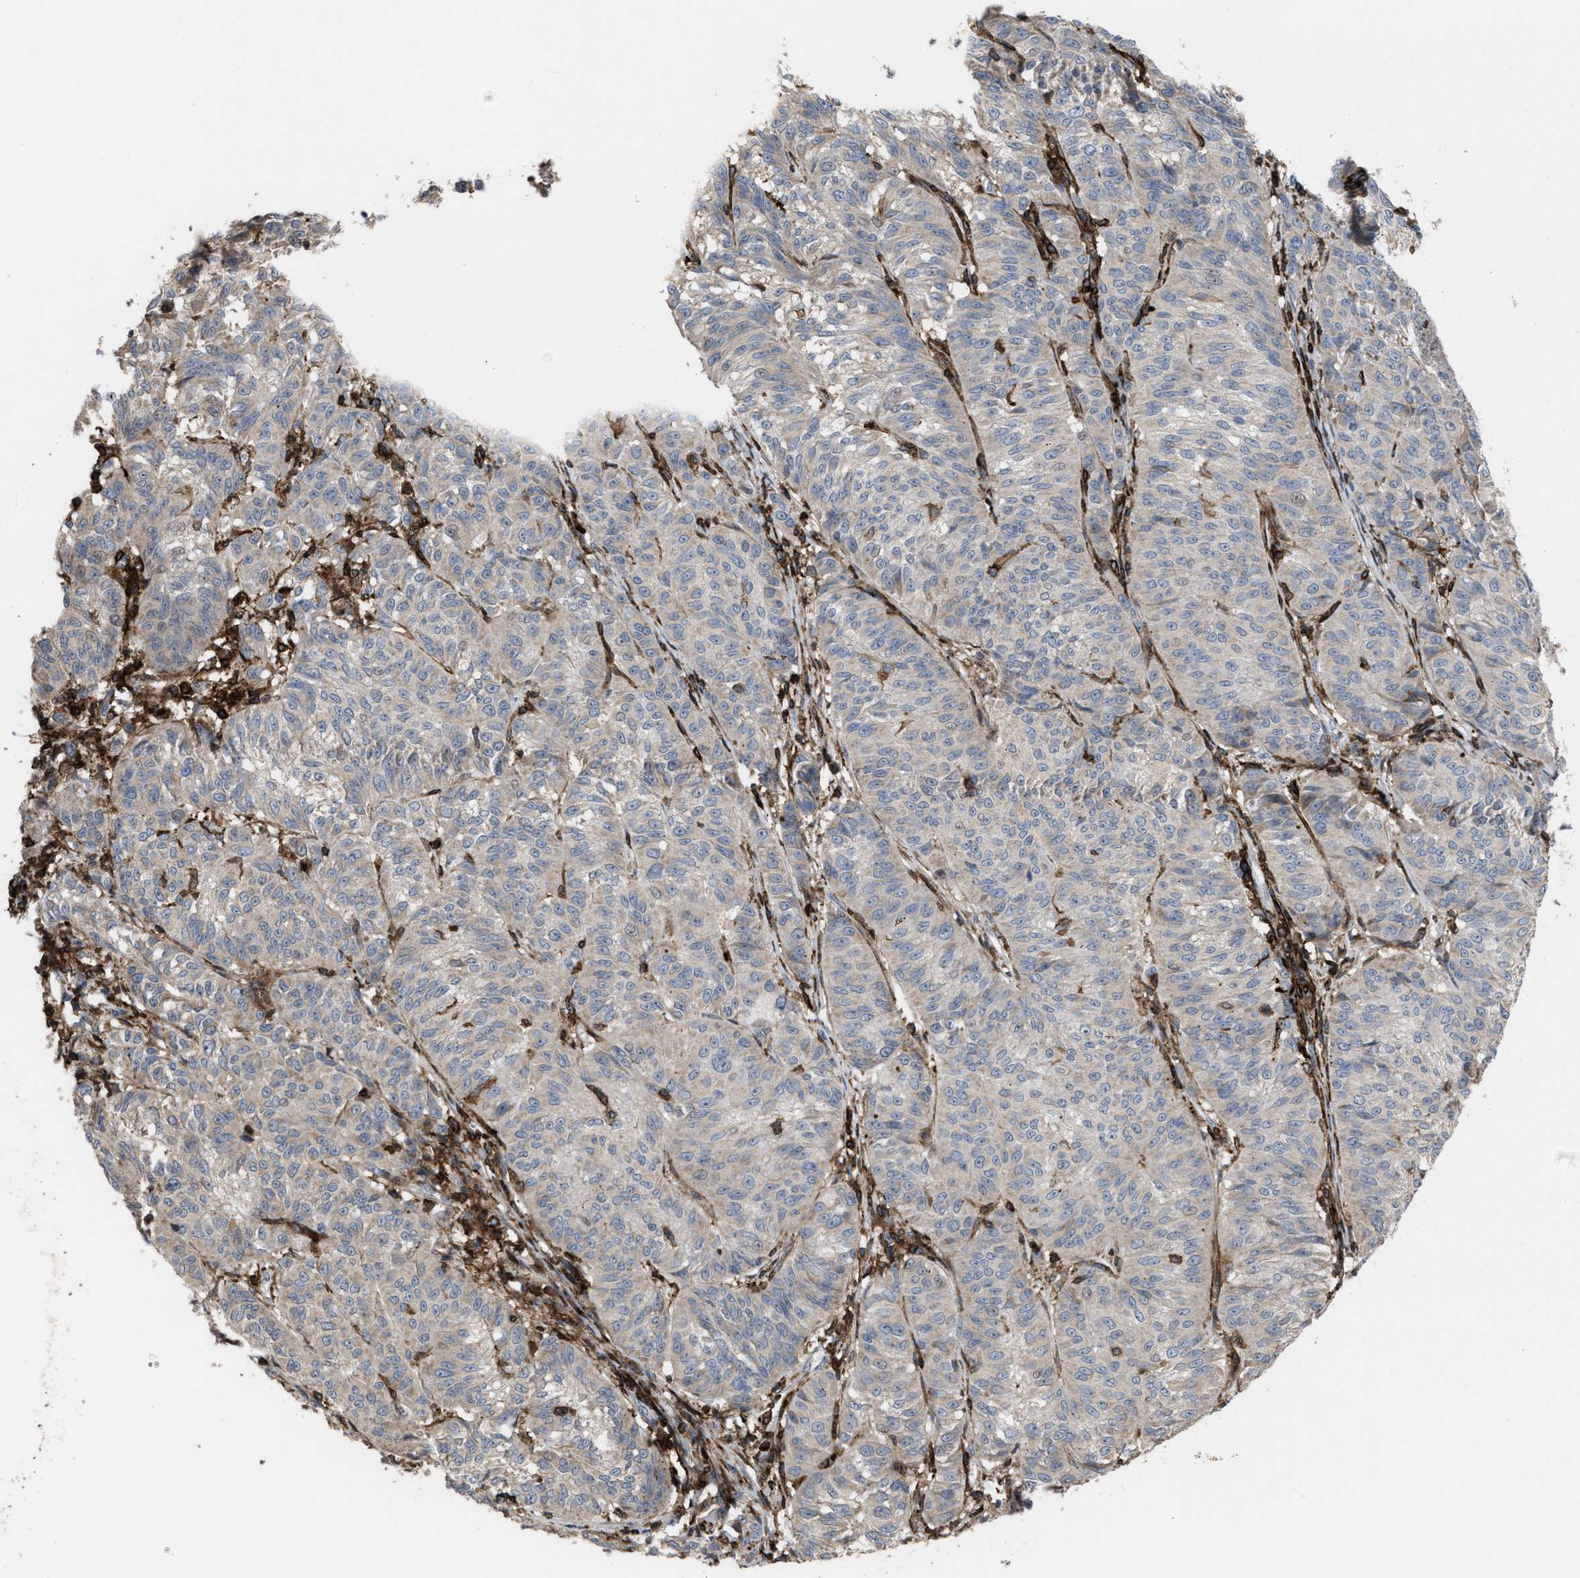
{"staining": {"intensity": "negative", "quantity": "none", "location": "none"}, "tissue": "melanoma", "cell_type": "Tumor cells", "image_type": "cancer", "snomed": [{"axis": "morphology", "description": "Malignant melanoma, NOS"}, {"axis": "topography", "description": "Skin"}], "caption": "Photomicrograph shows no significant protein positivity in tumor cells of malignant melanoma. (DAB (3,3'-diaminobenzidine) immunohistochemistry (IHC), high magnification).", "gene": "PTPRE", "patient": {"sex": "female", "age": 72}}